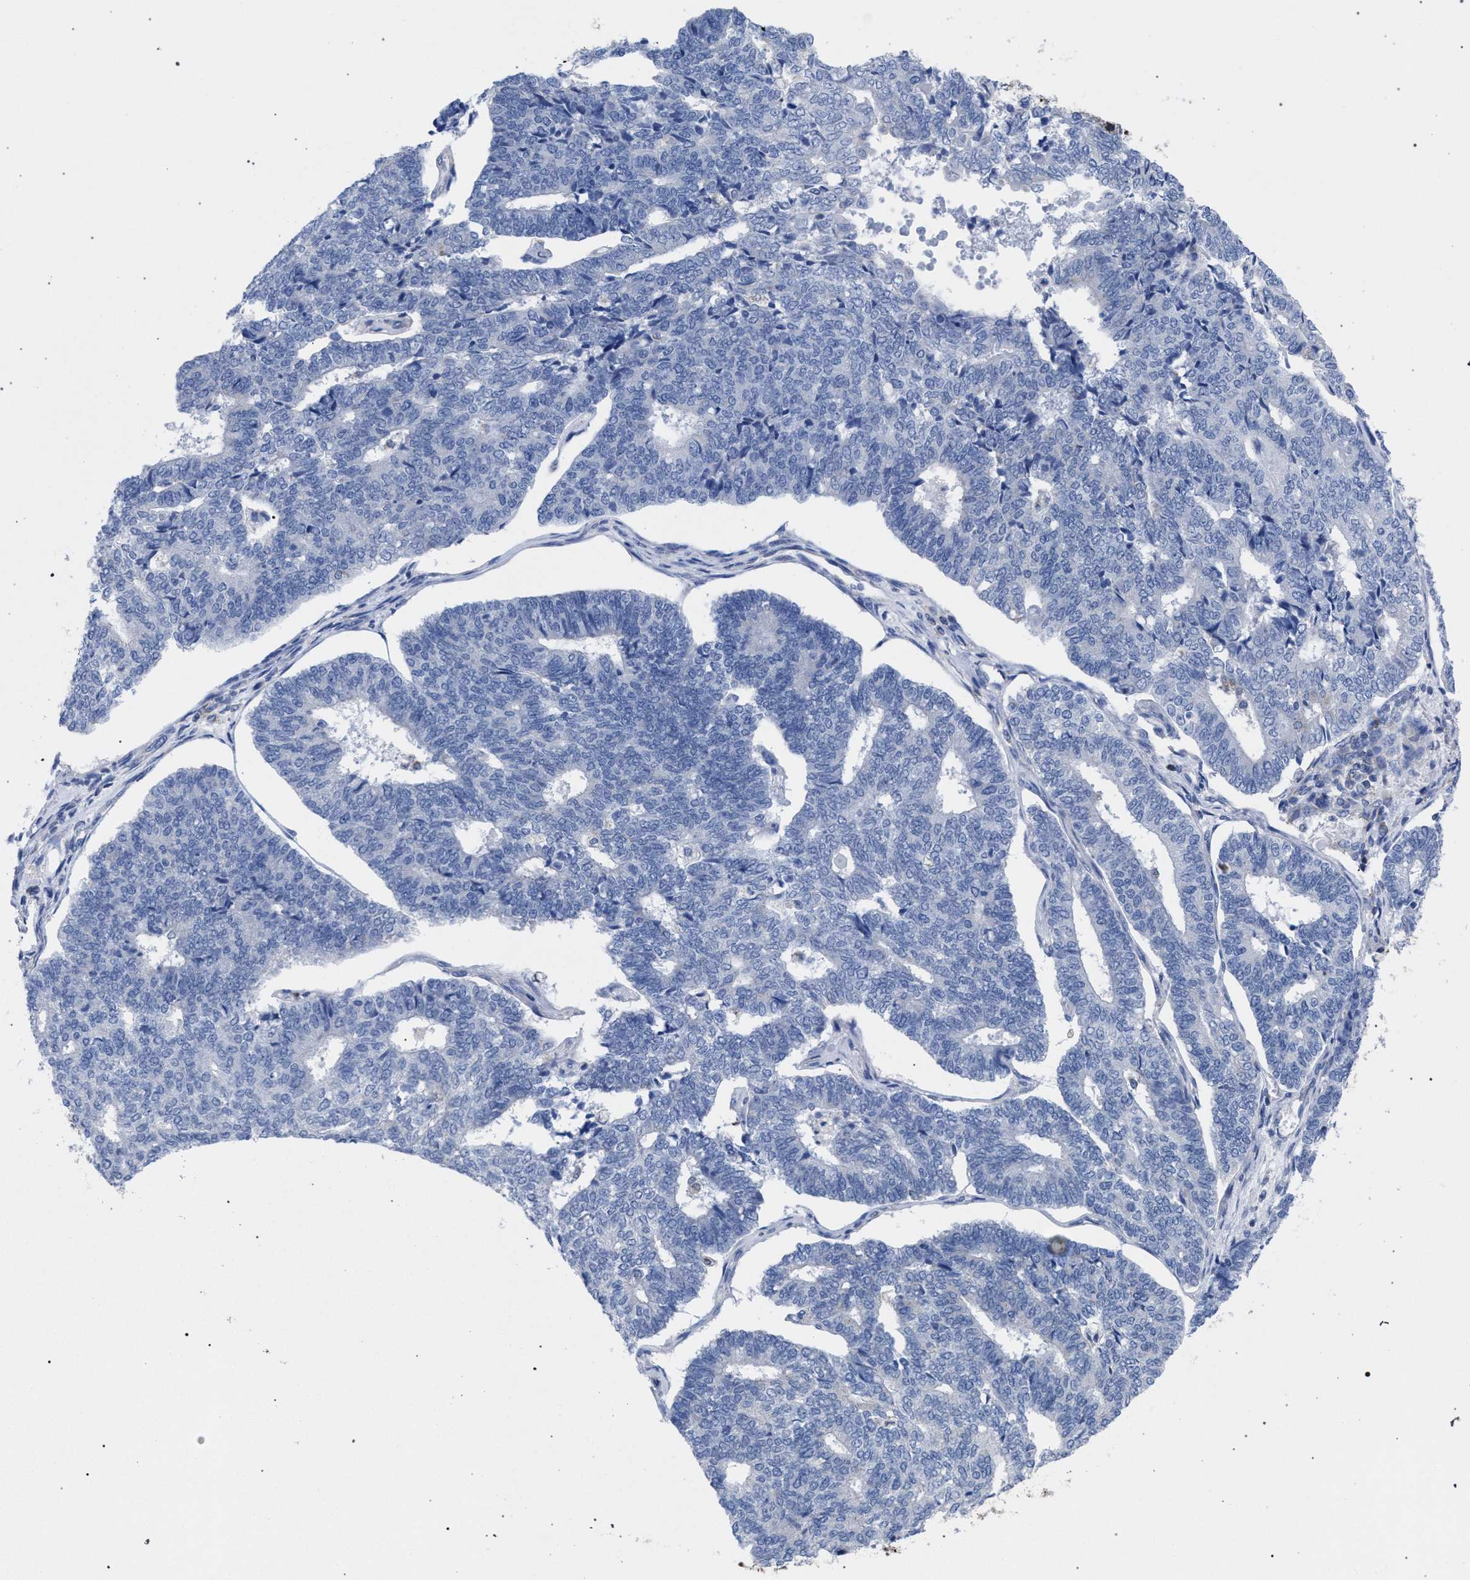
{"staining": {"intensity": "negative", "quantity": "none", "location": "none"}, "tissue": "endometrial cancer", "cell_type": "Tumor cells", "image_type": "cancer", "snomed": [{"axis": "morphology", "description": "Adenocarcinoma, NOS"}, {"axis": "topography", "description": "Endometrium"}], "caption": "Tumor cells show no significant protein expression in endometrial cancer.", "gene": "ACADS", "patient": {"sex": "female", "age": 70}}